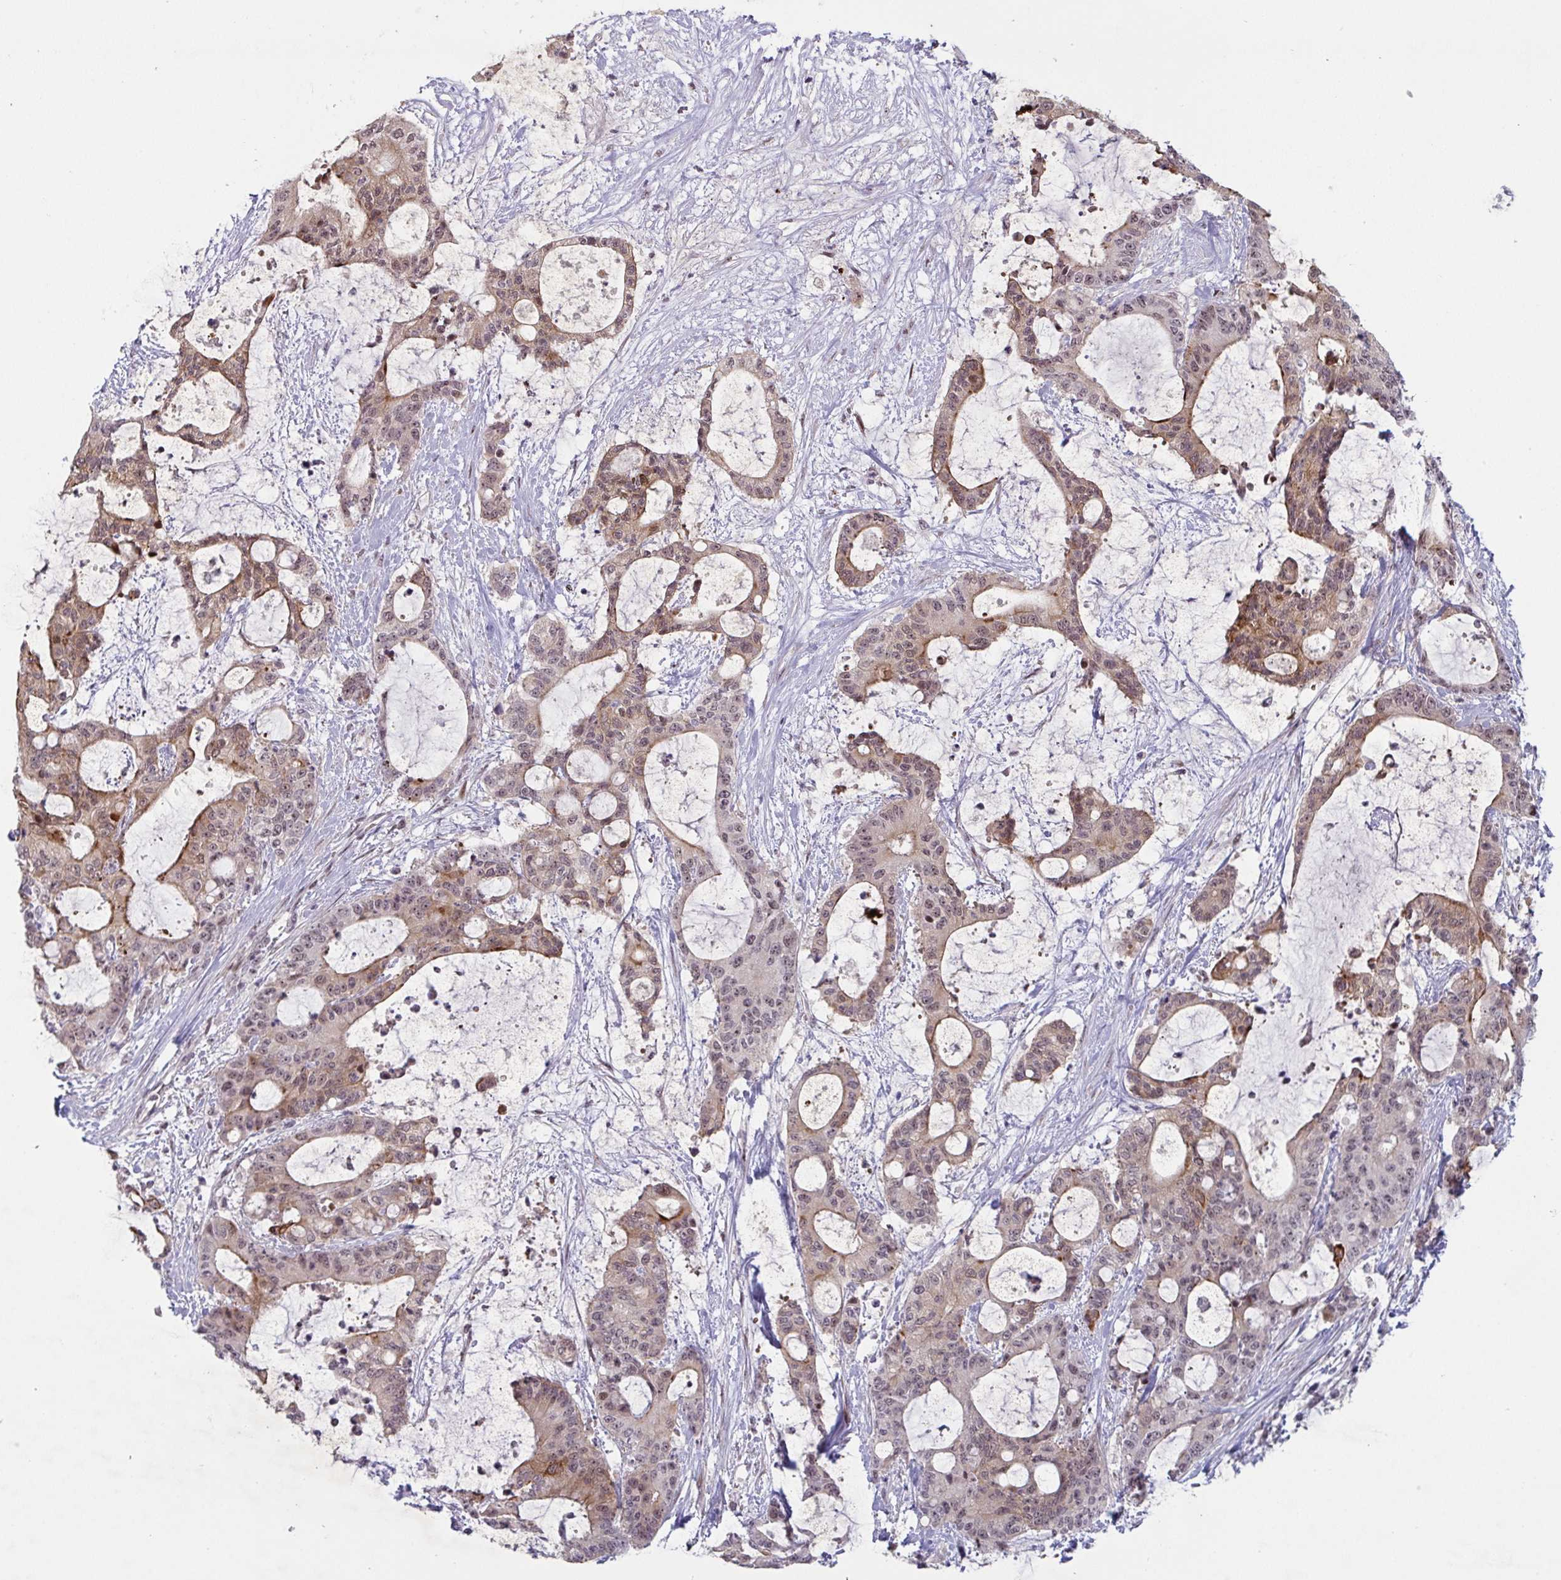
{"staining": {"intensity": "moderate", "quantity": "25%-75%", "location": "cytoplasmic/membranous,nuclear"}, "tissue": "liver cancer", "cell_type": "Tumor cells", "image_type": "cancer", "snomed": [{"axis": "morphology", "description": "Normal tissue, NOS"}, {"axis": "morphology", "description": "Cholangiocarcinoma"}, {"axis": "topography", "description": "Liver"}, {"axis": "topography", "description": "Peripheral nerve tissue"}], "caption": "Human cholangiocarcinoma (liver) stained with a protein marker shows moderate staining in tumor cells.", "gene": "NLRP13", "patient": {"sex": "female", "age": 73}}